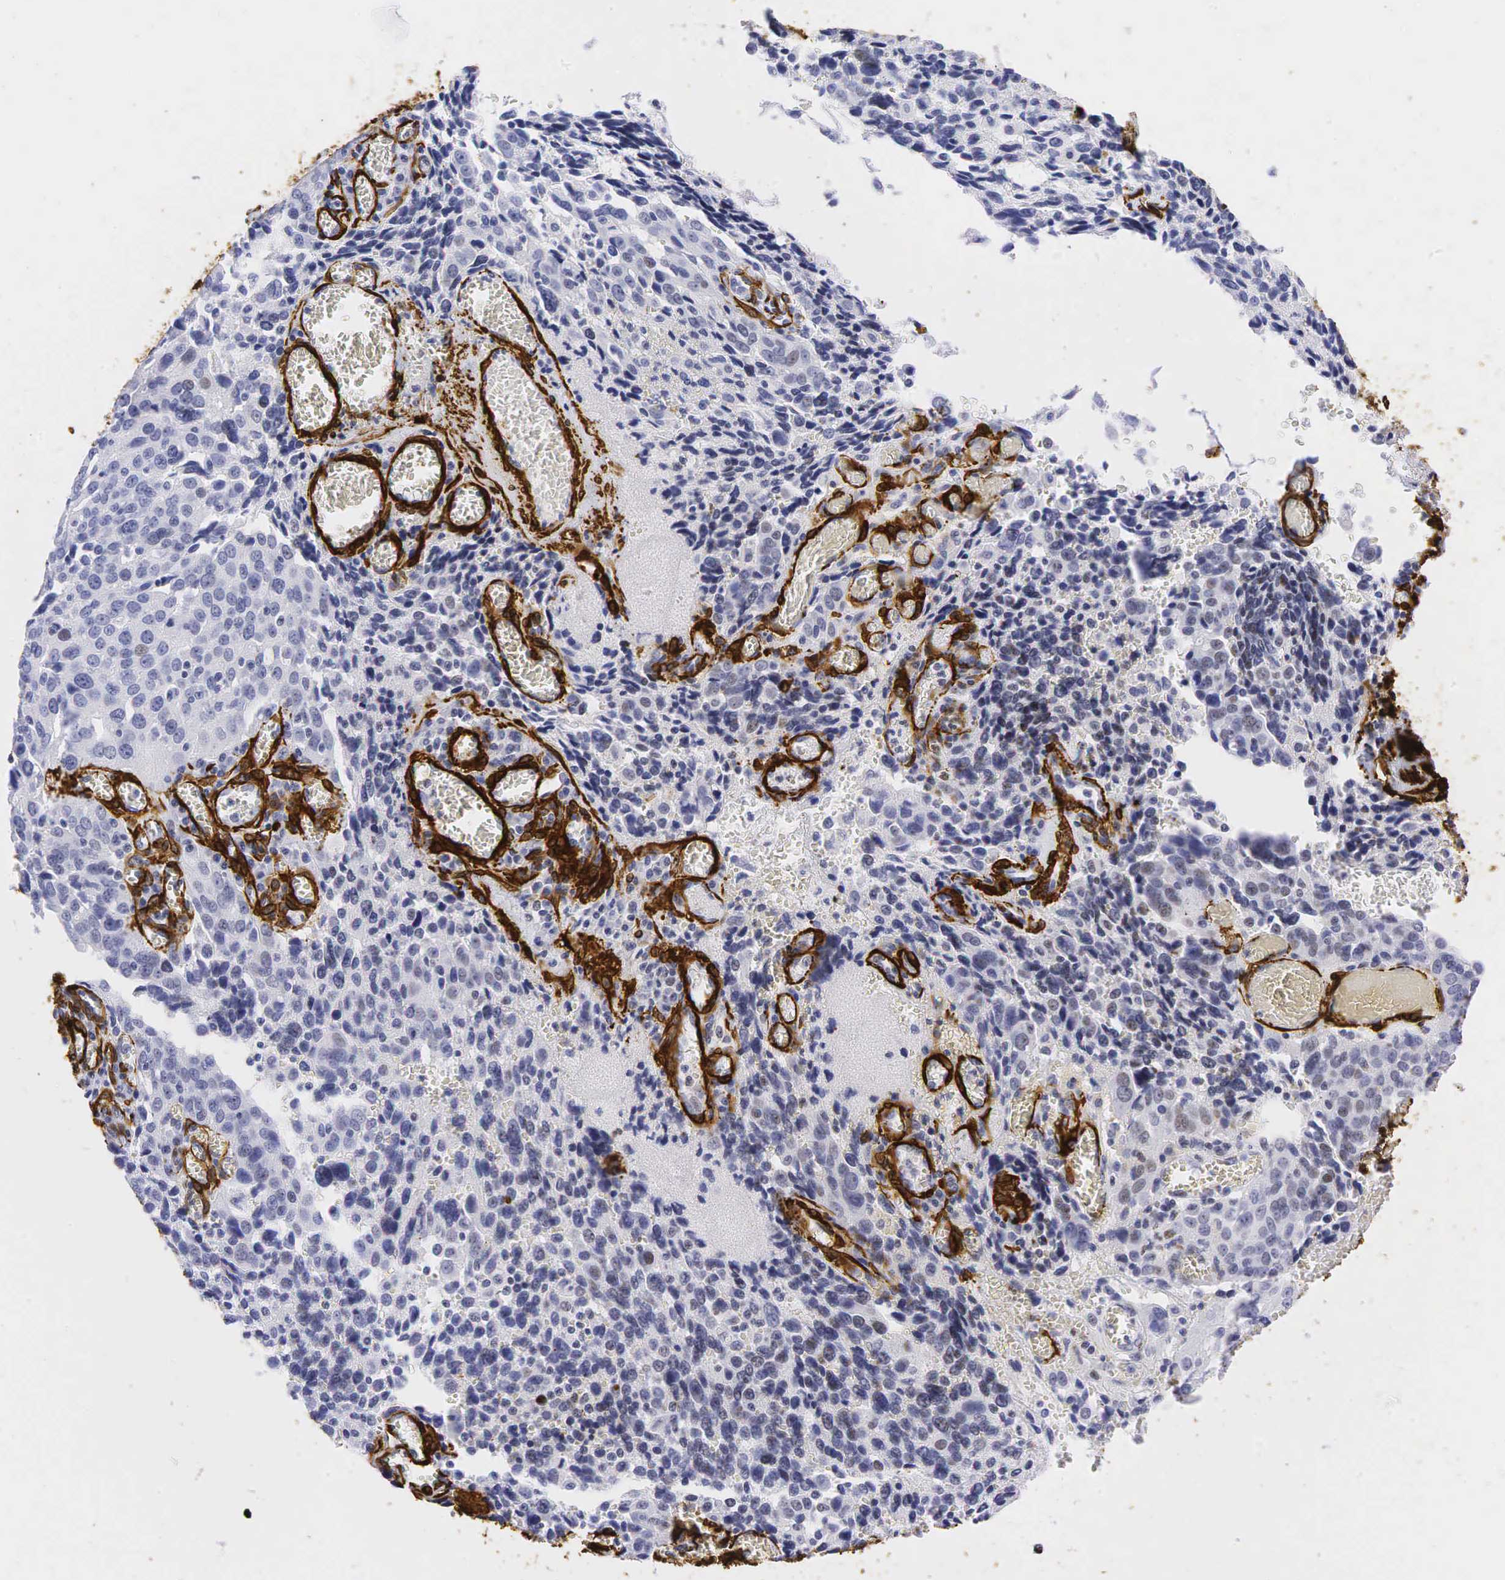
{"staining": {"intensity": "negative", "quantity": "none", "location": "cytoplasmic/membranous"}, "tissue": "ovarian cancer", "cell_type": "Tumor cells", "image_type": "cancer", "snomed": [{"axis": "morphology", "description": "Carcinoma, endometroid"}, {"axis": "topography", "description": "Ovary"}], "caption": "Immunohistochemistry (IHC) image of human endometroid carcinoma (ovarian) stained for a protein (brown), which demonstrates no expression in tumor cells.", "gene": "ACTA2", "patient": {"sex": "female", "age": 75}}